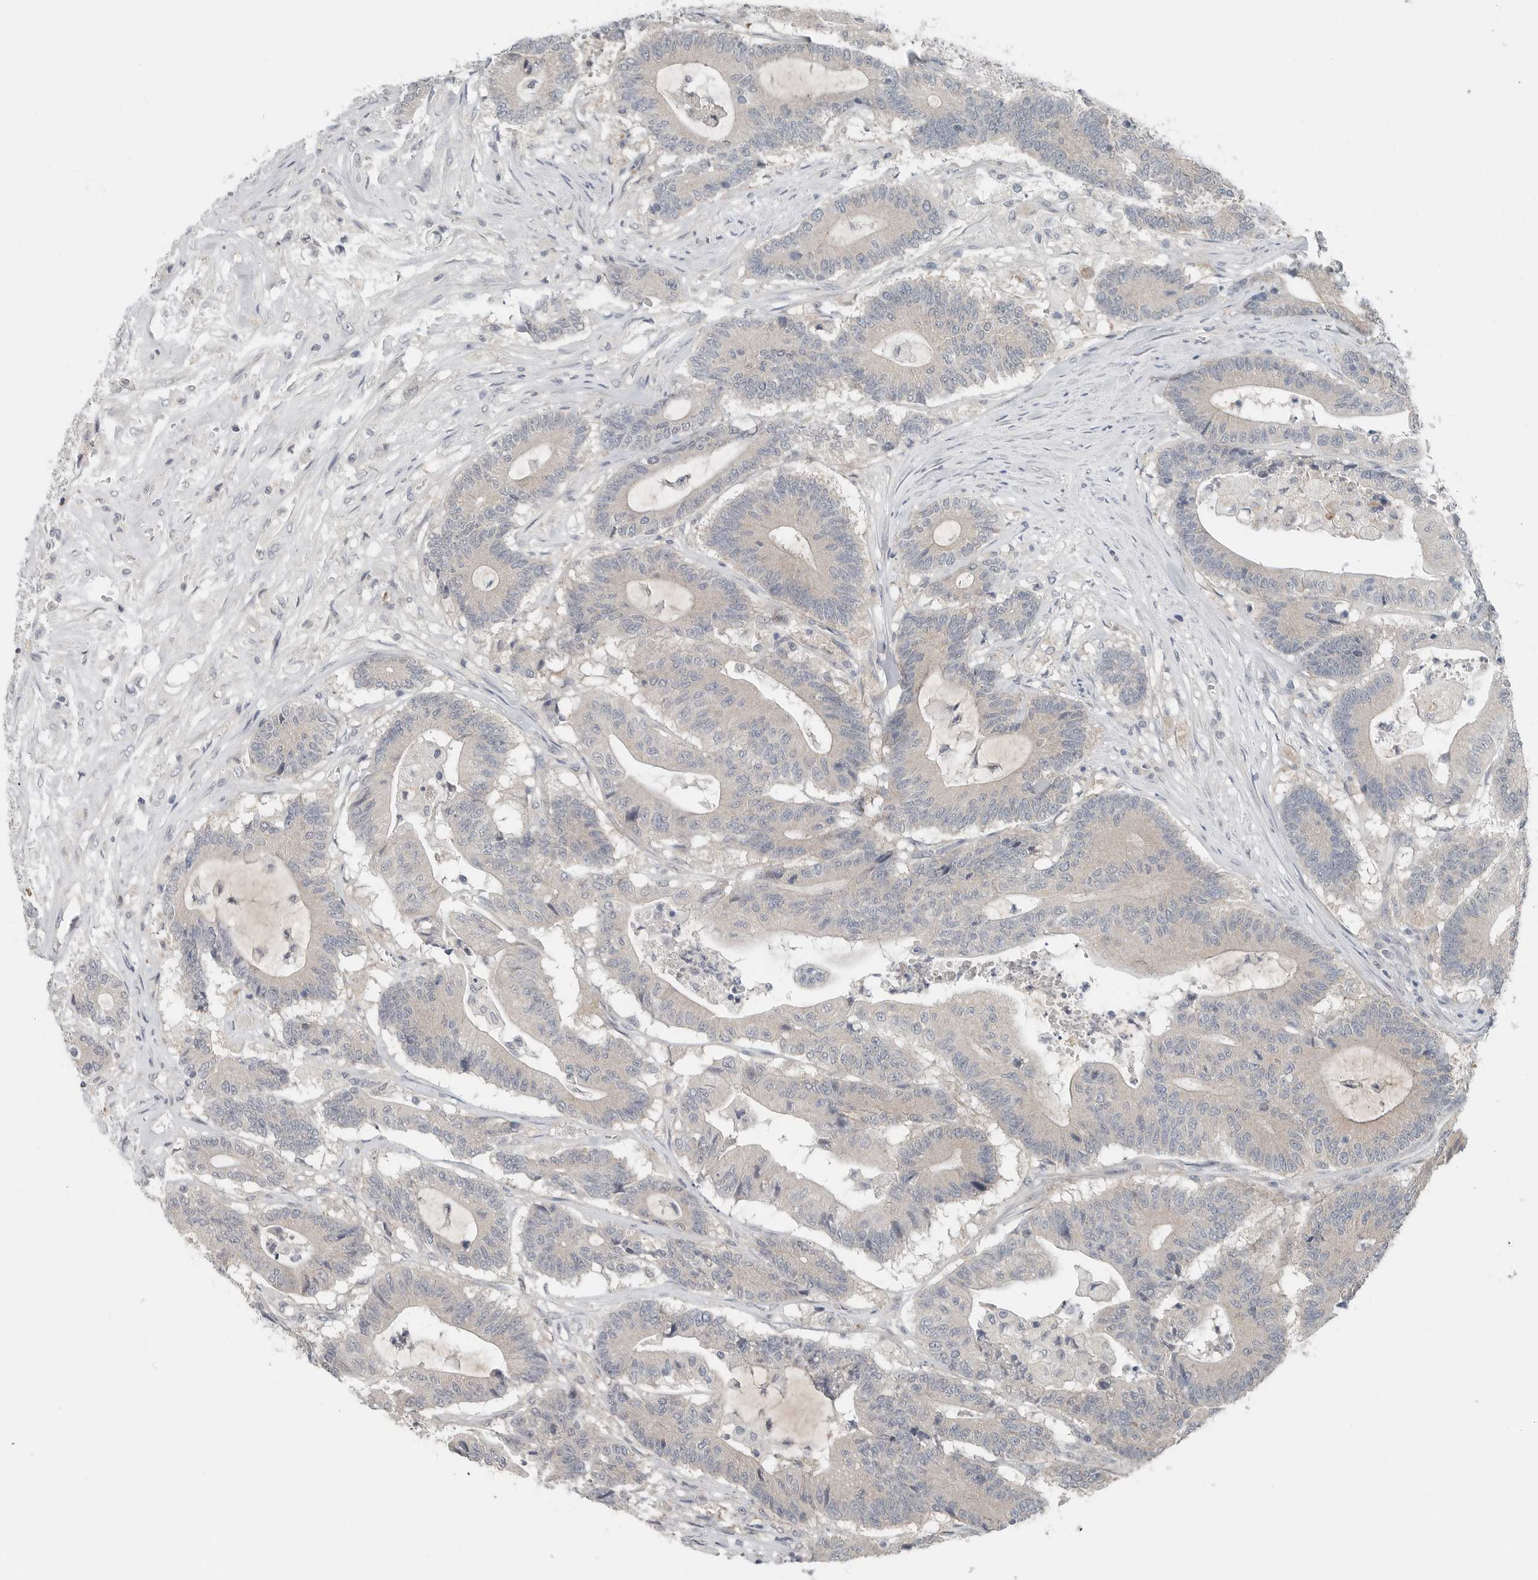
{"staining": {"intensity": "negative", "quantity": "none", "location": "none"}, "tissue": "colorectal cancer", "cell_type": "Tumor cells", "image_type": "cancer", "snomed": [{"axis": "morphology", "description": "Adenocarcinoma, NOS"}, {"axis": "topography", "description": "Colon"}], "caption": "This is a photomicrograph of immunohistochemistry staining of colorectal cancer, which shows no expression in tumor cells.", "gene": "FCRLB", "patient": {"sex": "female", "age": 84}}